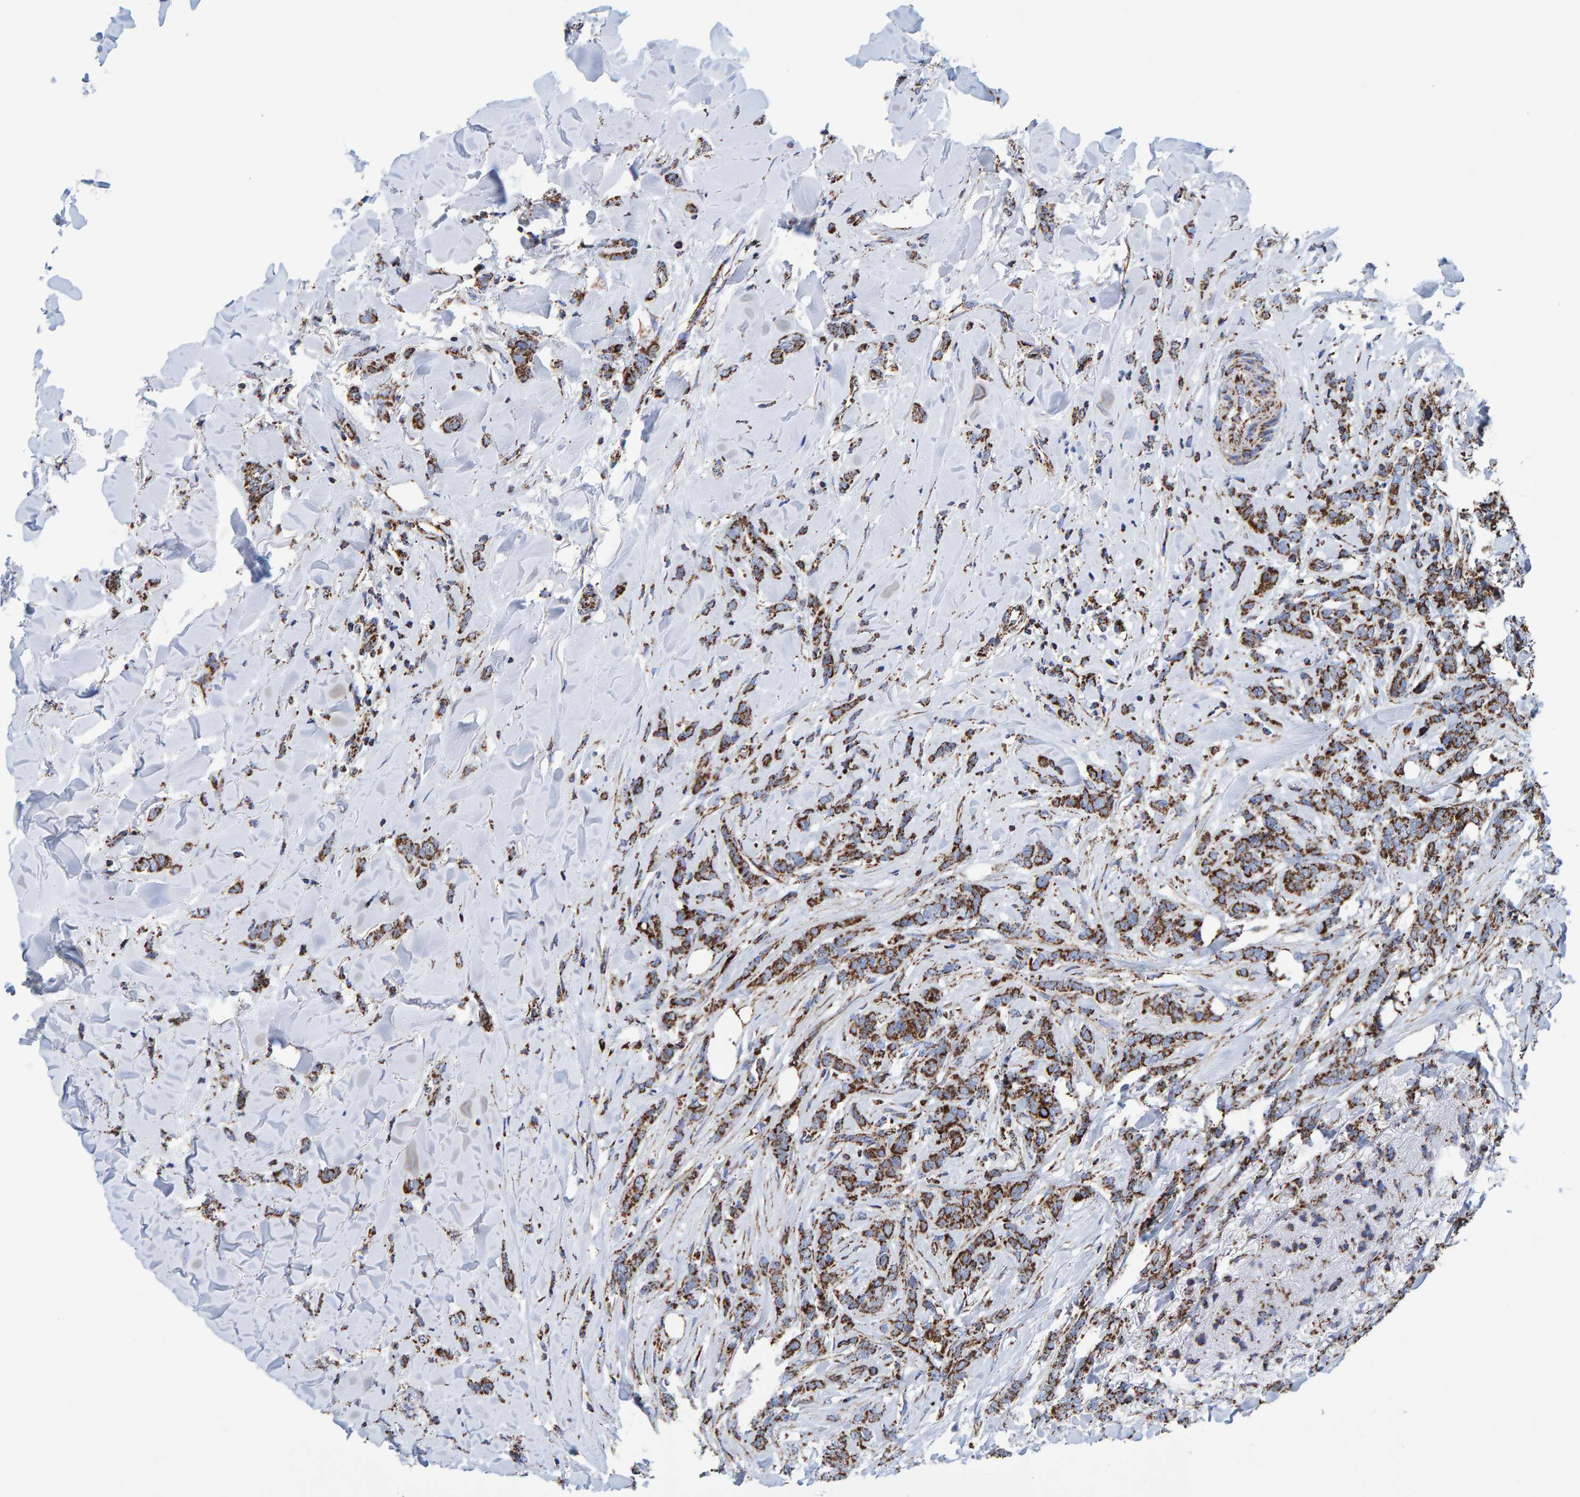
{"staining": {"intensity": "strong", "quantity": ">75%", "location": "cytoplasmic/membranous"}, "tissue": "breast cancer", "cell_type": "Tumor cells", "image_type": "cancer", "snomed": [{"axis": "morphology", "description": "Lobular carcinoma"}, {"axis": "topography", "description": "Skin"}, {"axis": "topography", "description": "Breast"}], "caption": "DAB (3,3'-diaminobenzidine) immunohistochemical staining of human breast cancer (lobular carcinoma) demonstrates strong cytoplasmic/membranous protein expression in approximately >75% of tumor cells. The staining was performed using DAB (3,3'-diaminobenzidine), with brown indicating positive protein expression. Nuclei are stained blue with hematoxylin.", "gene": "ENSG00000262660", "patient": {"sex": "female", "age": 46}}